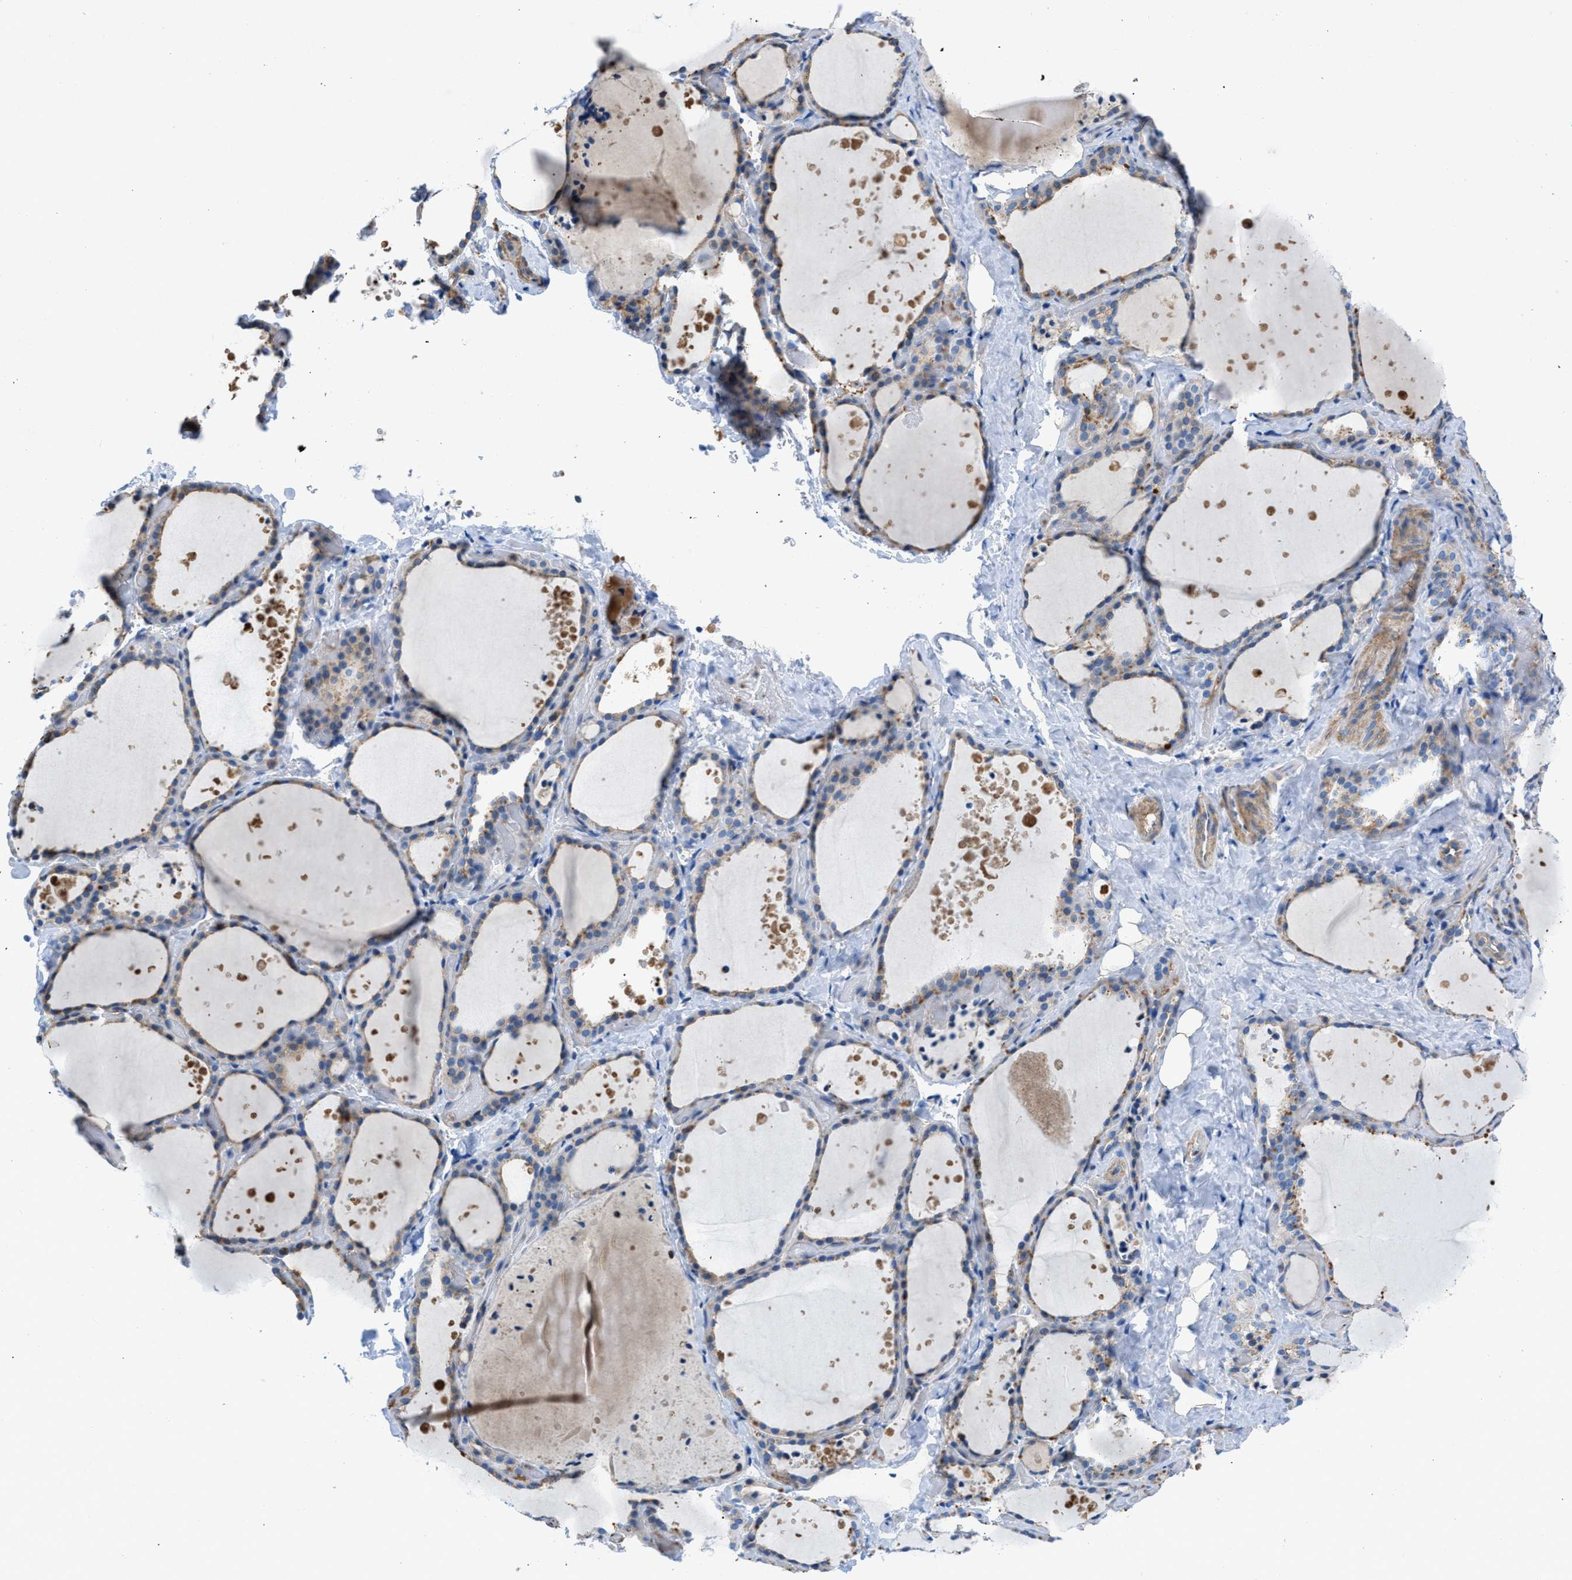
{"staining": {"intensity": "weak", "quantity": "25%-75%", "location": "cytoplasmic/membranous"}, "tissue": "thyroid gland", "cell_type": "Glandular cells", "image_type": "normal", "snomed": [{"axis": "morphology", "description": "Normal tissue, NOS"}, {"axis": "topography", "description": "Thyroid gland"}], "caption": "Glandular cells display weak cytoplasmic/membranous expression in approximately 25%-75% of cells in normal thyroid gland.", "gene": "ATP6V0D1", "patient": {"sex": "female", "age": 44}}